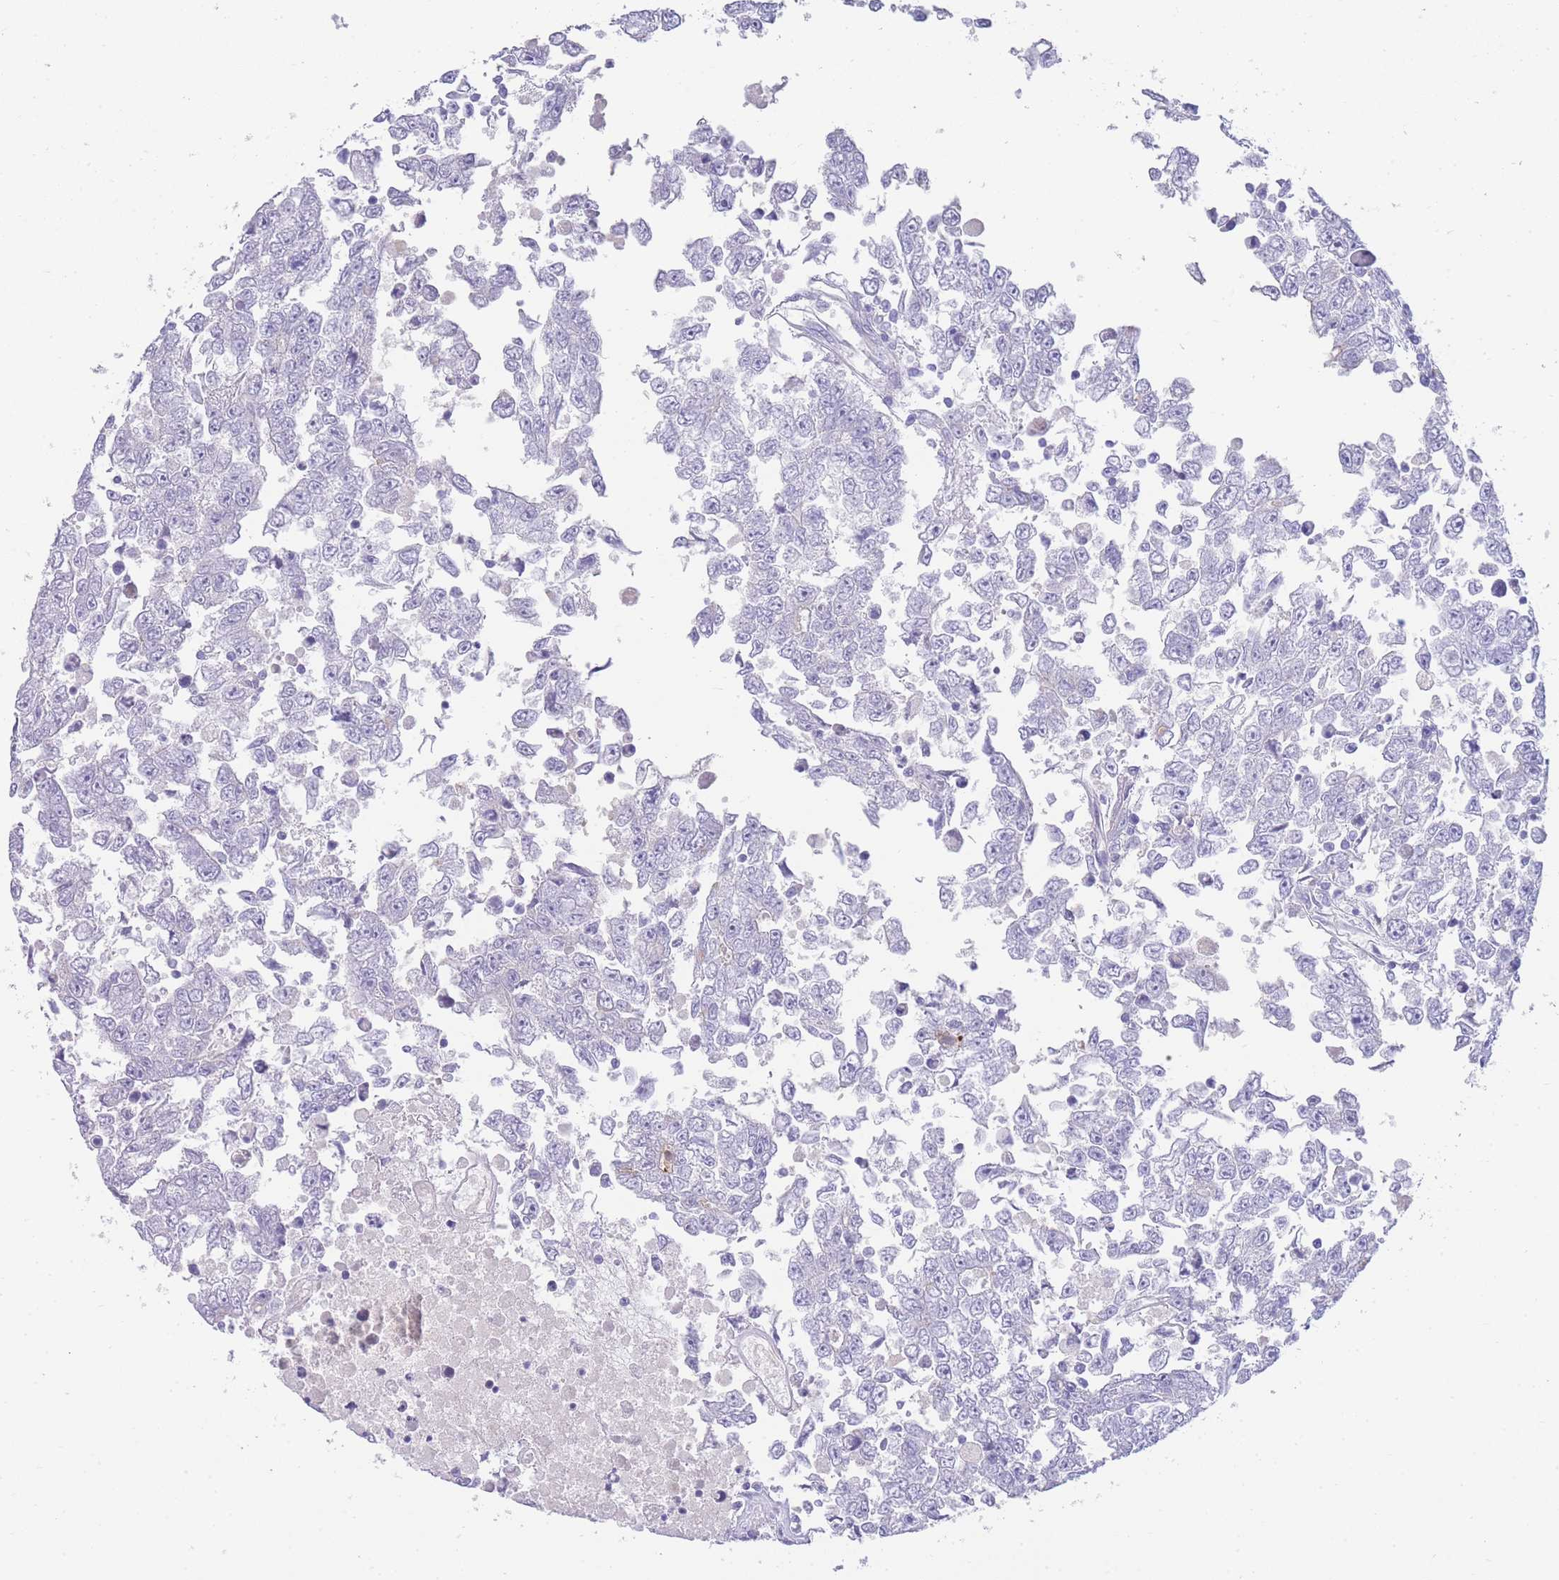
{"staining": {"intensity": "negative", "quantity": "none", "location": "none"}, "tissue": "testis cancer", "cell_type": "Tumor cells", "image_type": "cancer", "snomed": [{"axis": "morphology", "description": "Carcinoma, Embryonal, NOS"}, {"axis": "topography", "description": "Testis"}], "caption": "An image of human embryonal carcinoma (testis) is negative for staining in tumor cells. (DAB immunohistochemistry with hematoxylin counter stain).", "gene": "LRRC37A", "patient": {"sex": "male", "age": 25}}